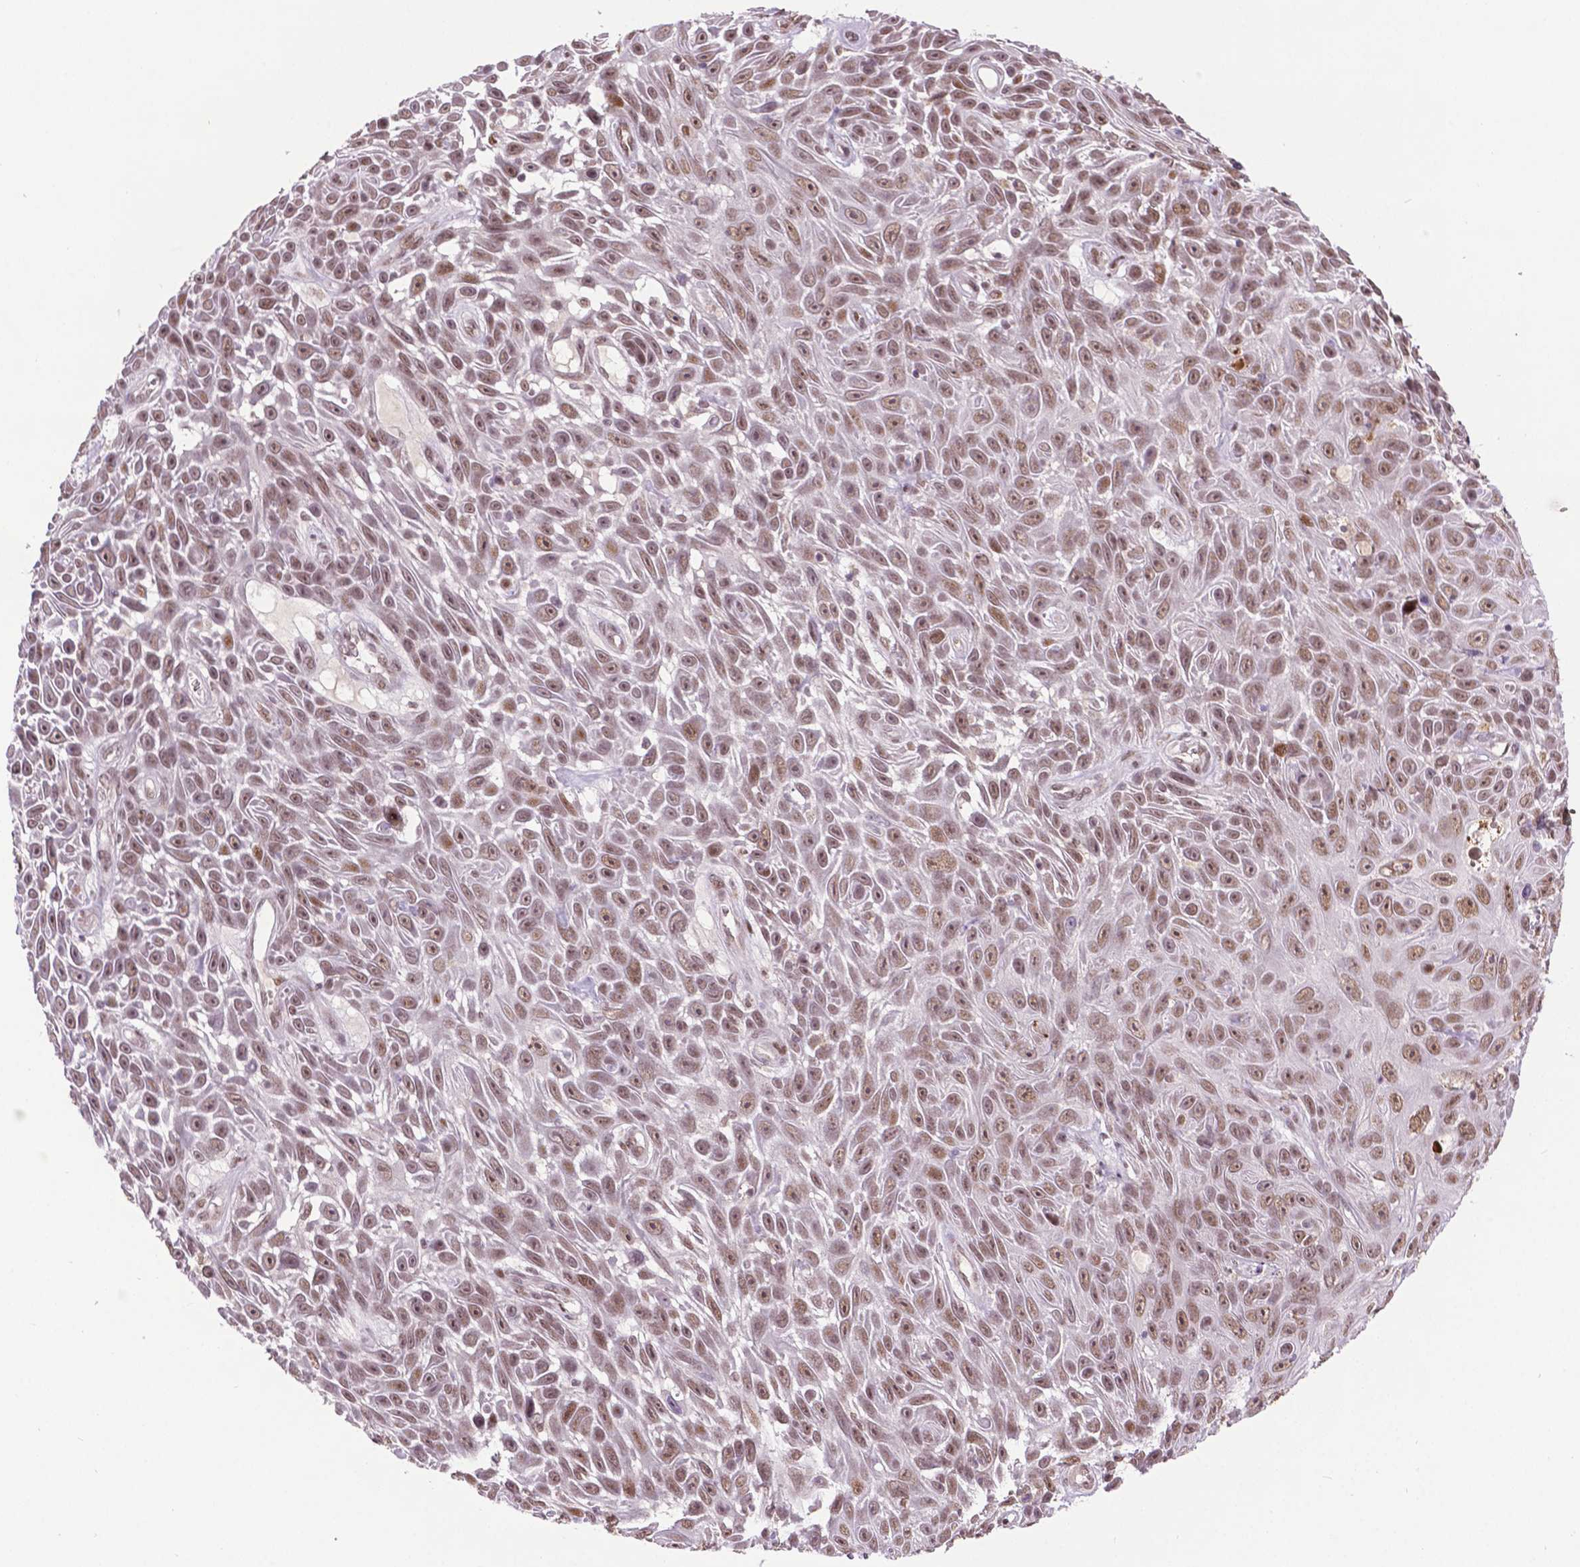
{"staining": {"intensity": "moderate", "quantity": ">75%", "location": "nuclear"}, "tissue": "skin cancer", "cell_type": "Tumor cells", "image_type": "cancer", "snomed": [{"axis": "morphology", "description": "Squamous cell carcinoma, NOS"}, {"axis": "topography", "description": "Skin"}], "caption": "Skin cancer tissue demonstrates moderate nuclear staining in approximately >75% of tumor cells, visualized by immunohistochemistry.", "gene": "ZNF41", "patient": {"sex": "male", "age": 82}}